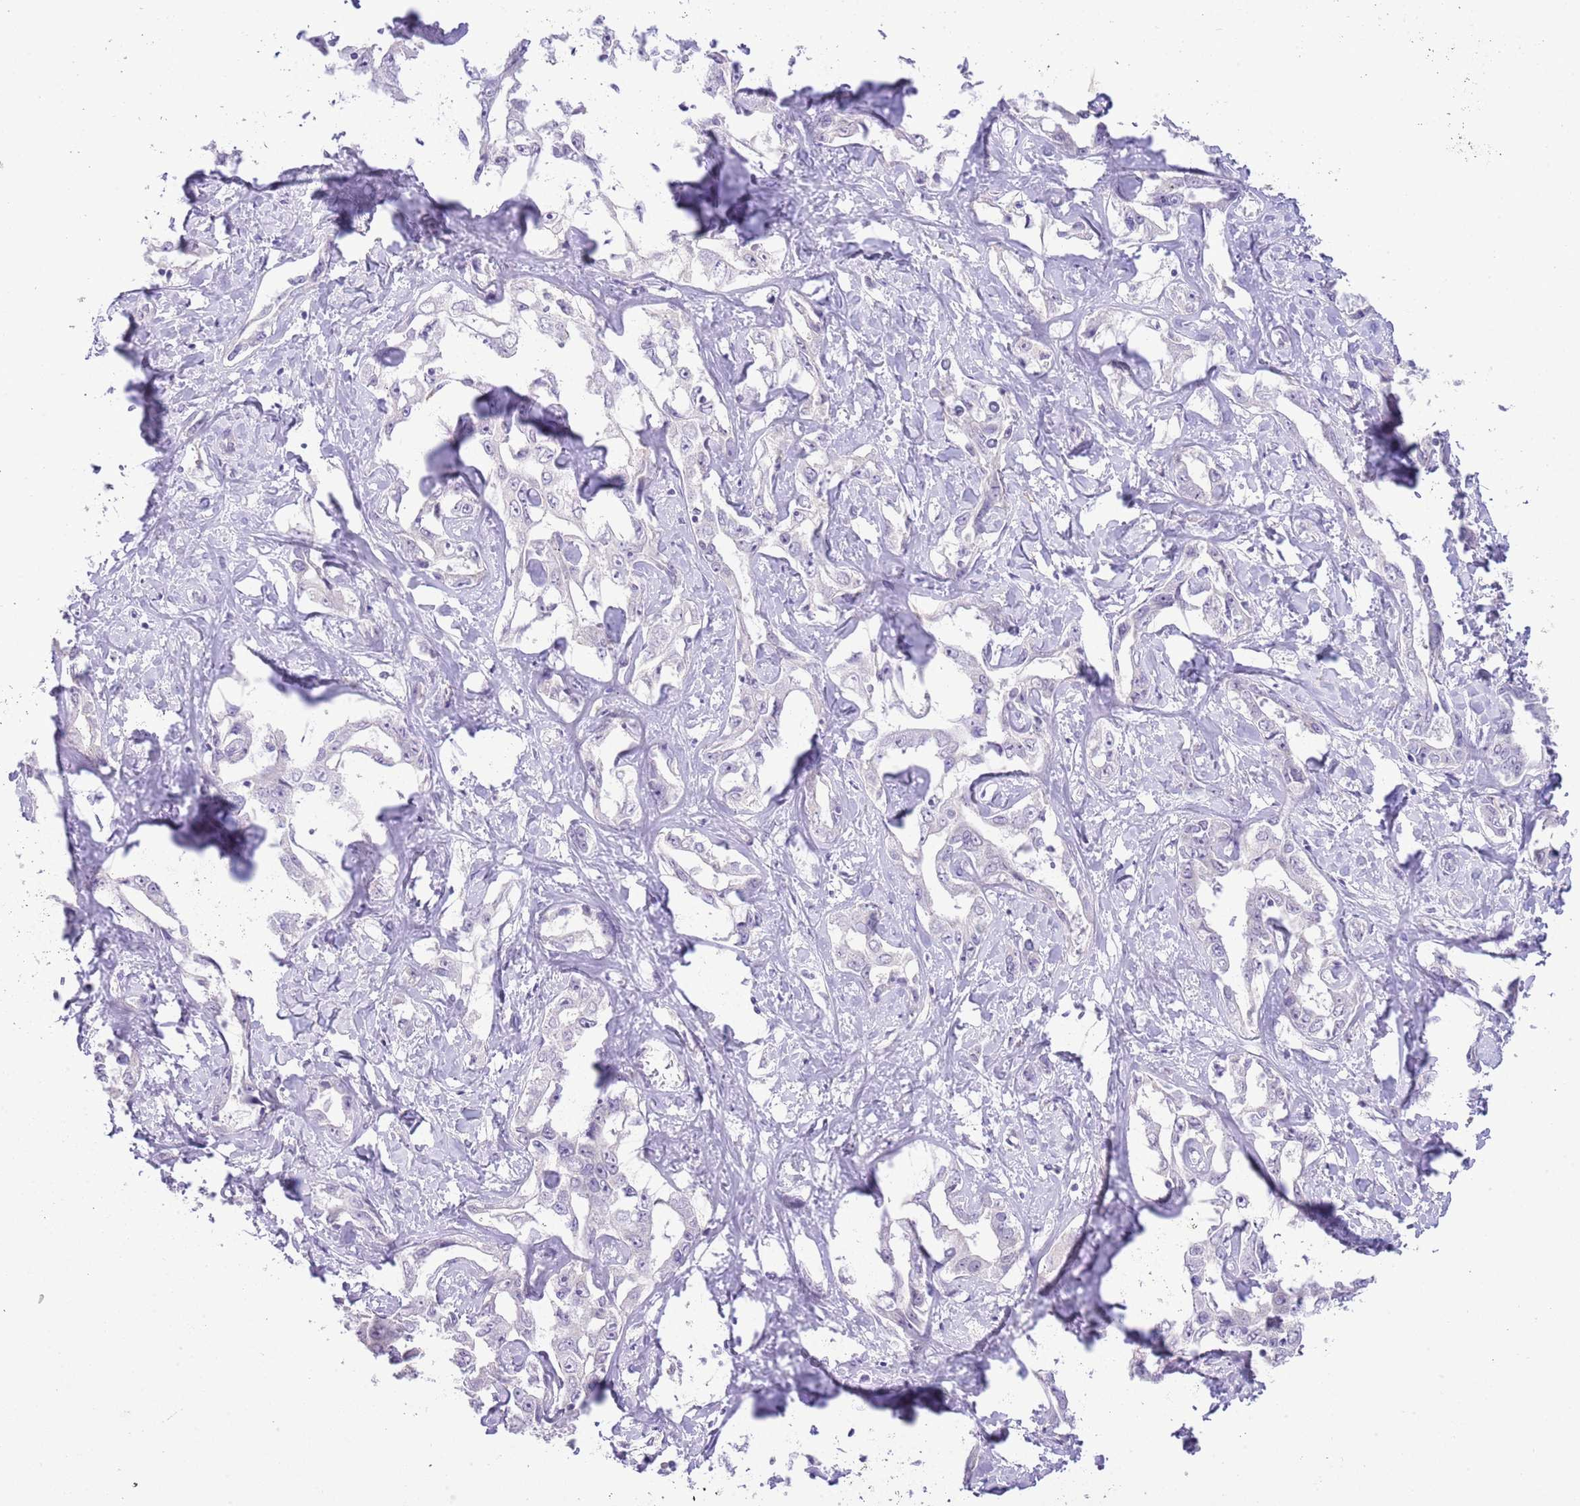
{"staining": {"intensity": "negative", "quantity": "none", "location": "none"}, "tissue": "liver cancer", "cell_type": "Tumor cells", "image_type": "cancer", "snomed": [{"axis": "morphology", "description": "Cholangiocarcinoma"}, {"axis": "topography", "description": "Liver"}], "caption": "IHC of liver cancer displays no positivity in tumor cells.", "gene": "MIDN", "patient": {"sex": "male", "age": 59}}